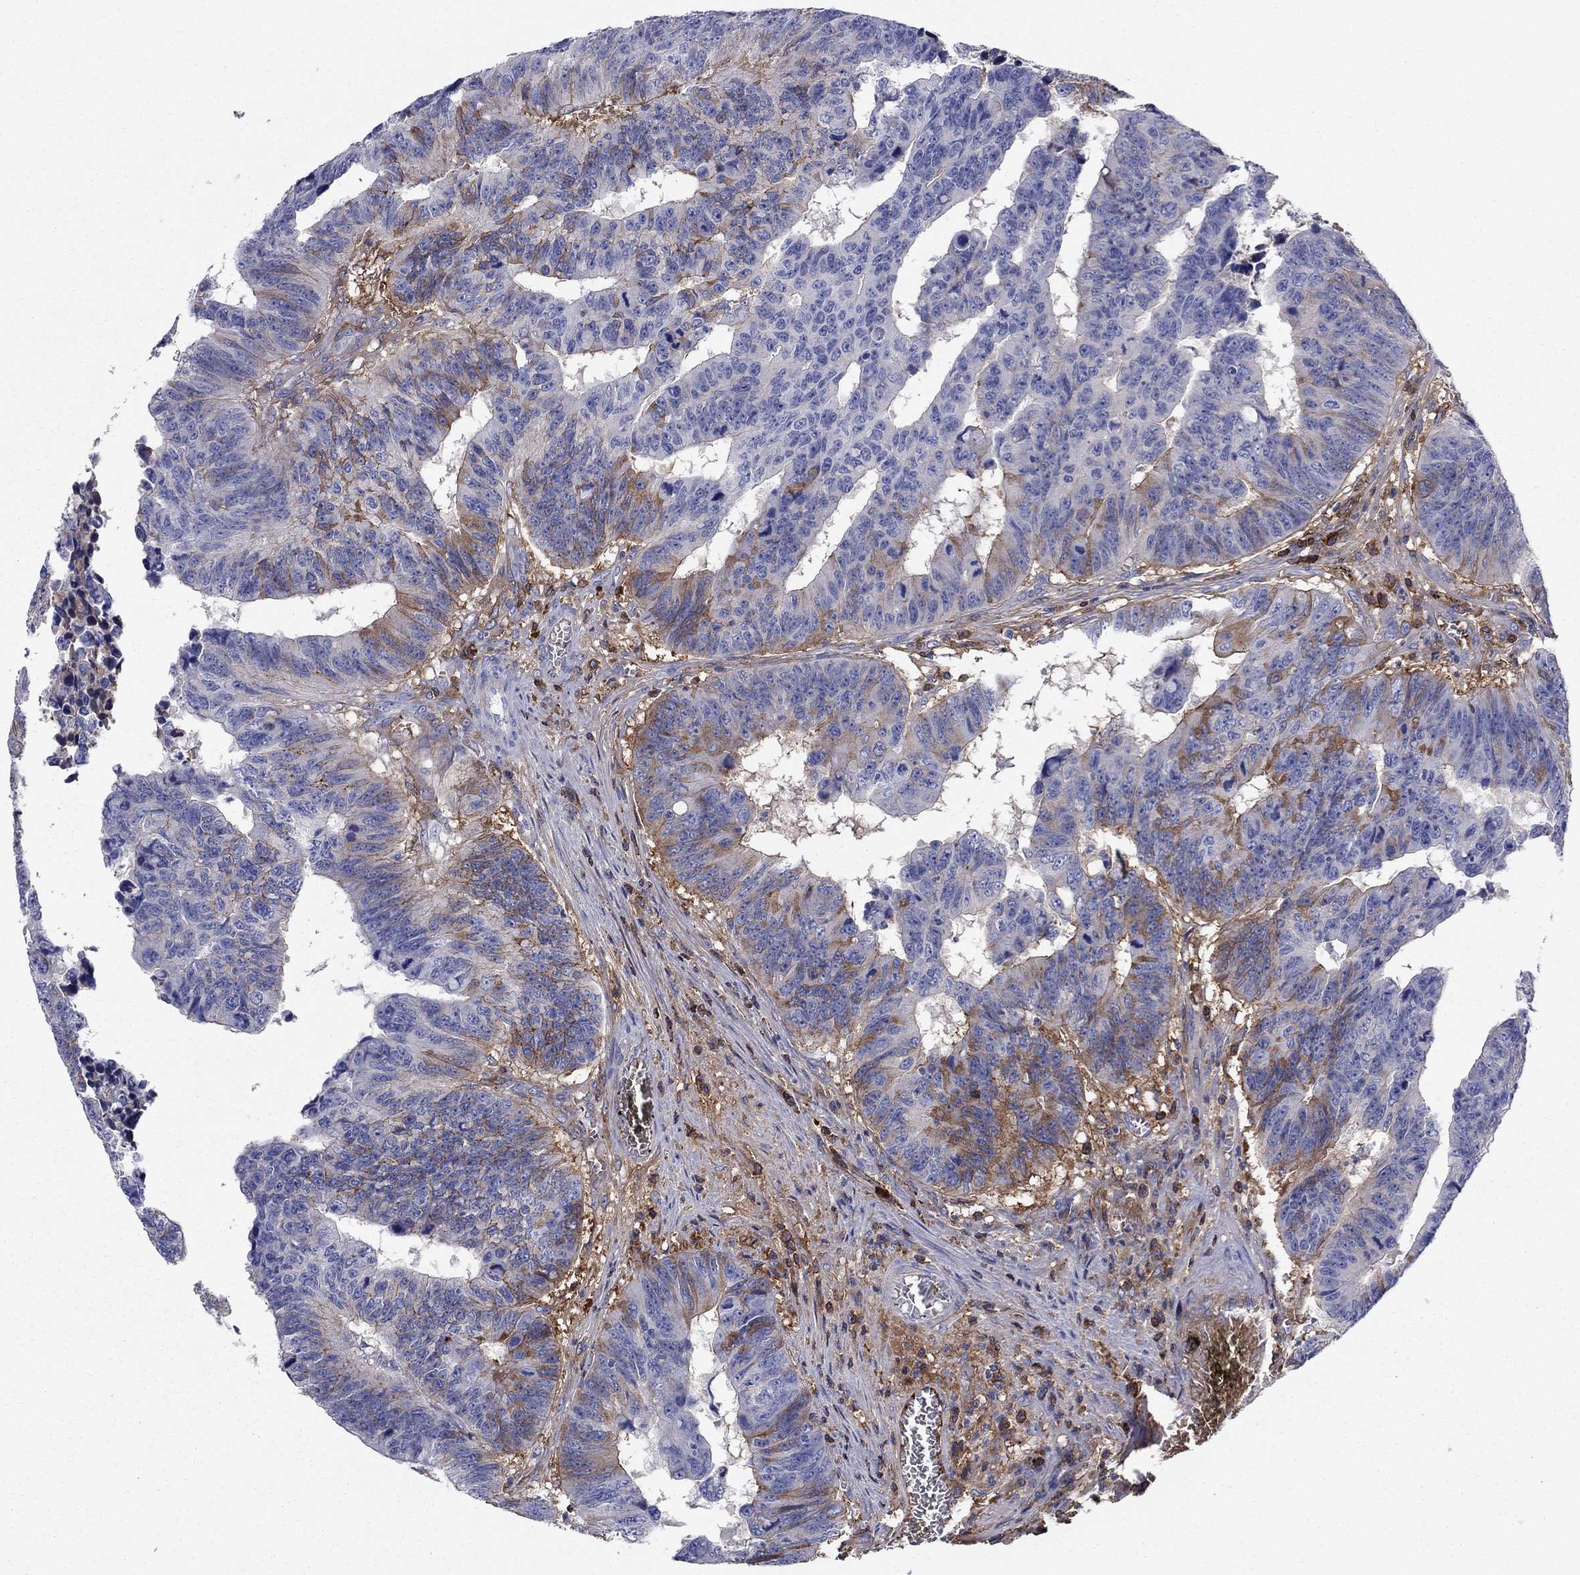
{"staining": {"intensity": "moderate", "quantity": "<25%", "location": "cytoplasmic/membranous"}, "tissue": "colorectal cancer", "cell_type": "Tumor cells", "image_type": "cancer", "snomed": [{"axis": "morphology", "description": "Adenocarcinoma, NOS"}, {"axis": "topography", "description": "Appendix"}, {"axis": "topography", "description": "Colon"}, {"axis": "topography", "description": "Cecum"}, {"axis": "topography", "description": "Colon asc"}], "caption": "Brown immunohistochemical staining in human colorectal cancer (adenocarcinoma) demonstrates moderate cytoplasmic/membranous expression in about <25% of tumor cells.", "gene": "HPX", "patient": {"sex": "female", "age": 85}}